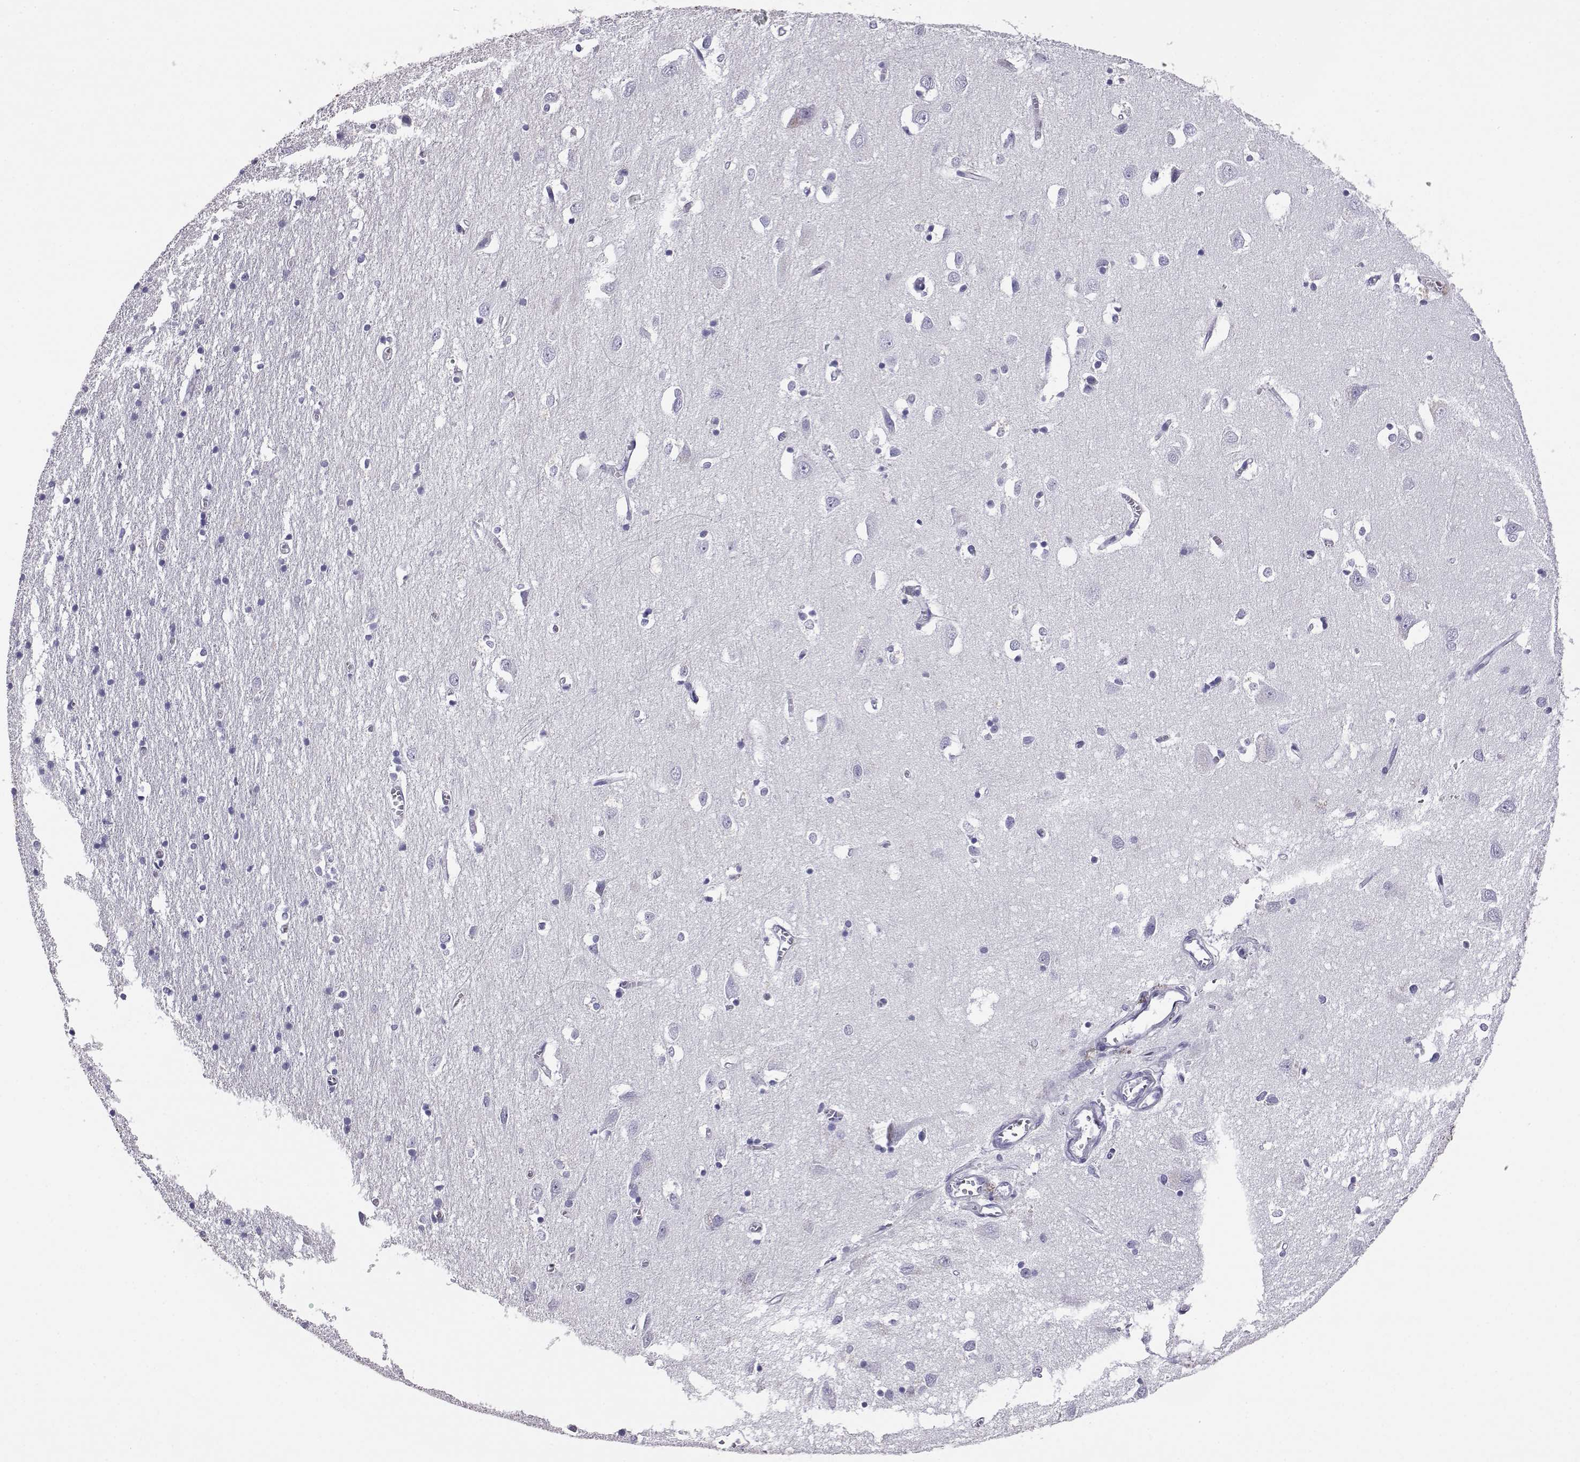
{"staining": {"intensity": "negative", "quantity": "none", "location": "none"}, "tissue": "cerebral cortex", "cell_type": "Endothelial cells", "image_type": "normal", "snomed": [{"axis": "morphology", "description": "Normal tissue, NOS"}, {"axis": "topography", "description": "Cerebral cortex"}], "caption": "Immunohistochemical staining of unremarkable human cerebral cortex displays no significant staining in endothelial cells. (IHC, brightfield microscopy, high magnification).", "gene": "AKR1B1", "patient": {"sex": "male", "age": 70}}